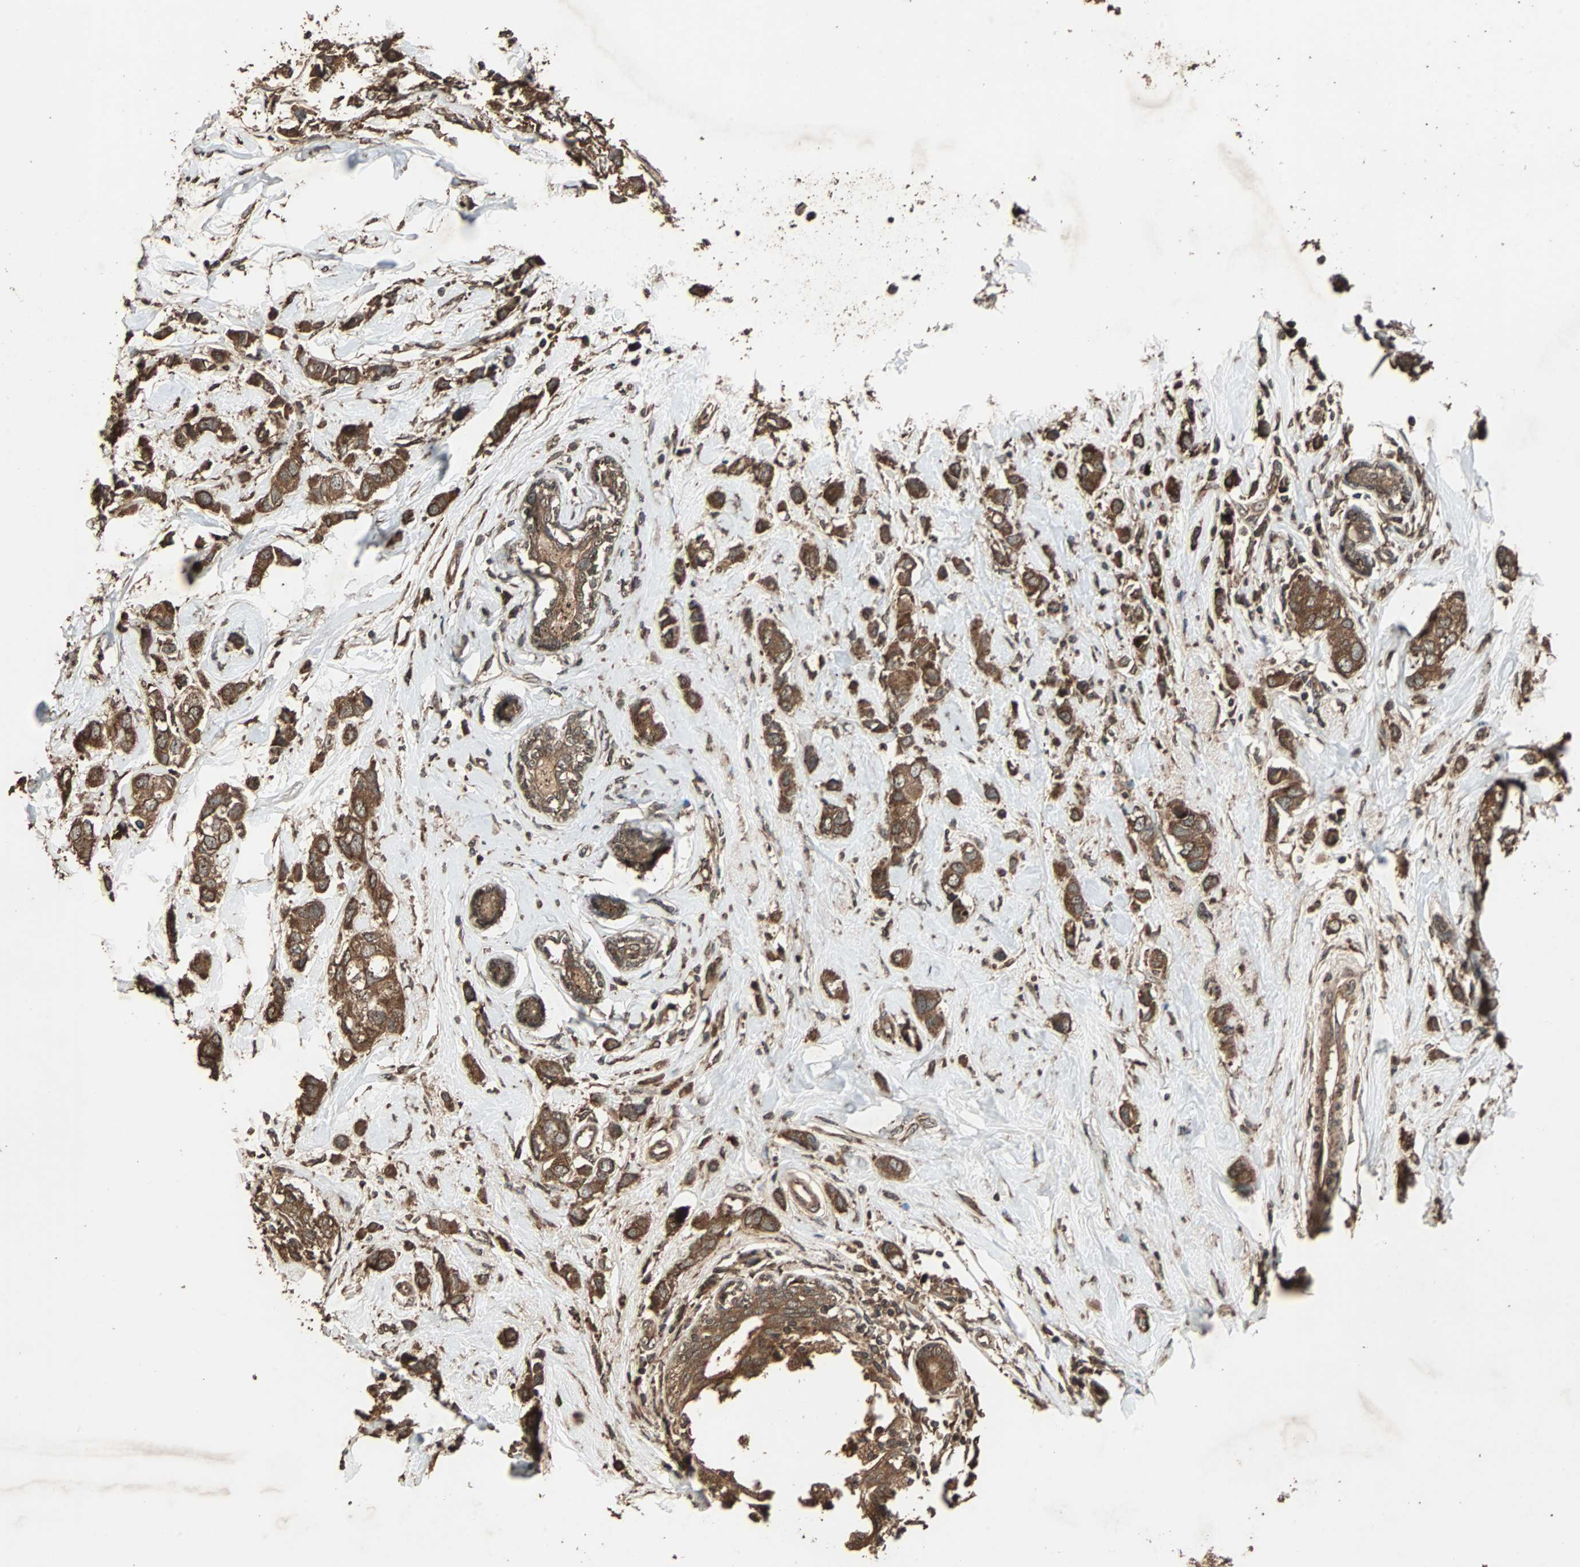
{"staining": {"intensity": "strong", "quantity": ">75%", "location": "cytoplasmic/membranous"}, "tissue": "breast cancer", "cell_type": "Tumor cells", "image_type": "cancer", "snomed": [{"axis": "morphology", "description": "Duct carcinoma"}, {"axis": "topography", "description": "Breast"}], "caption": "Breast cancer (infiltrating ductal carcinoma) stained with a brown dye reveals strong cytoplasmic/membranous positive staining in approximately >75% of tumor cells.", "gene": "LAMTOR5", "patient": {"sex": "female", "age": 50}}